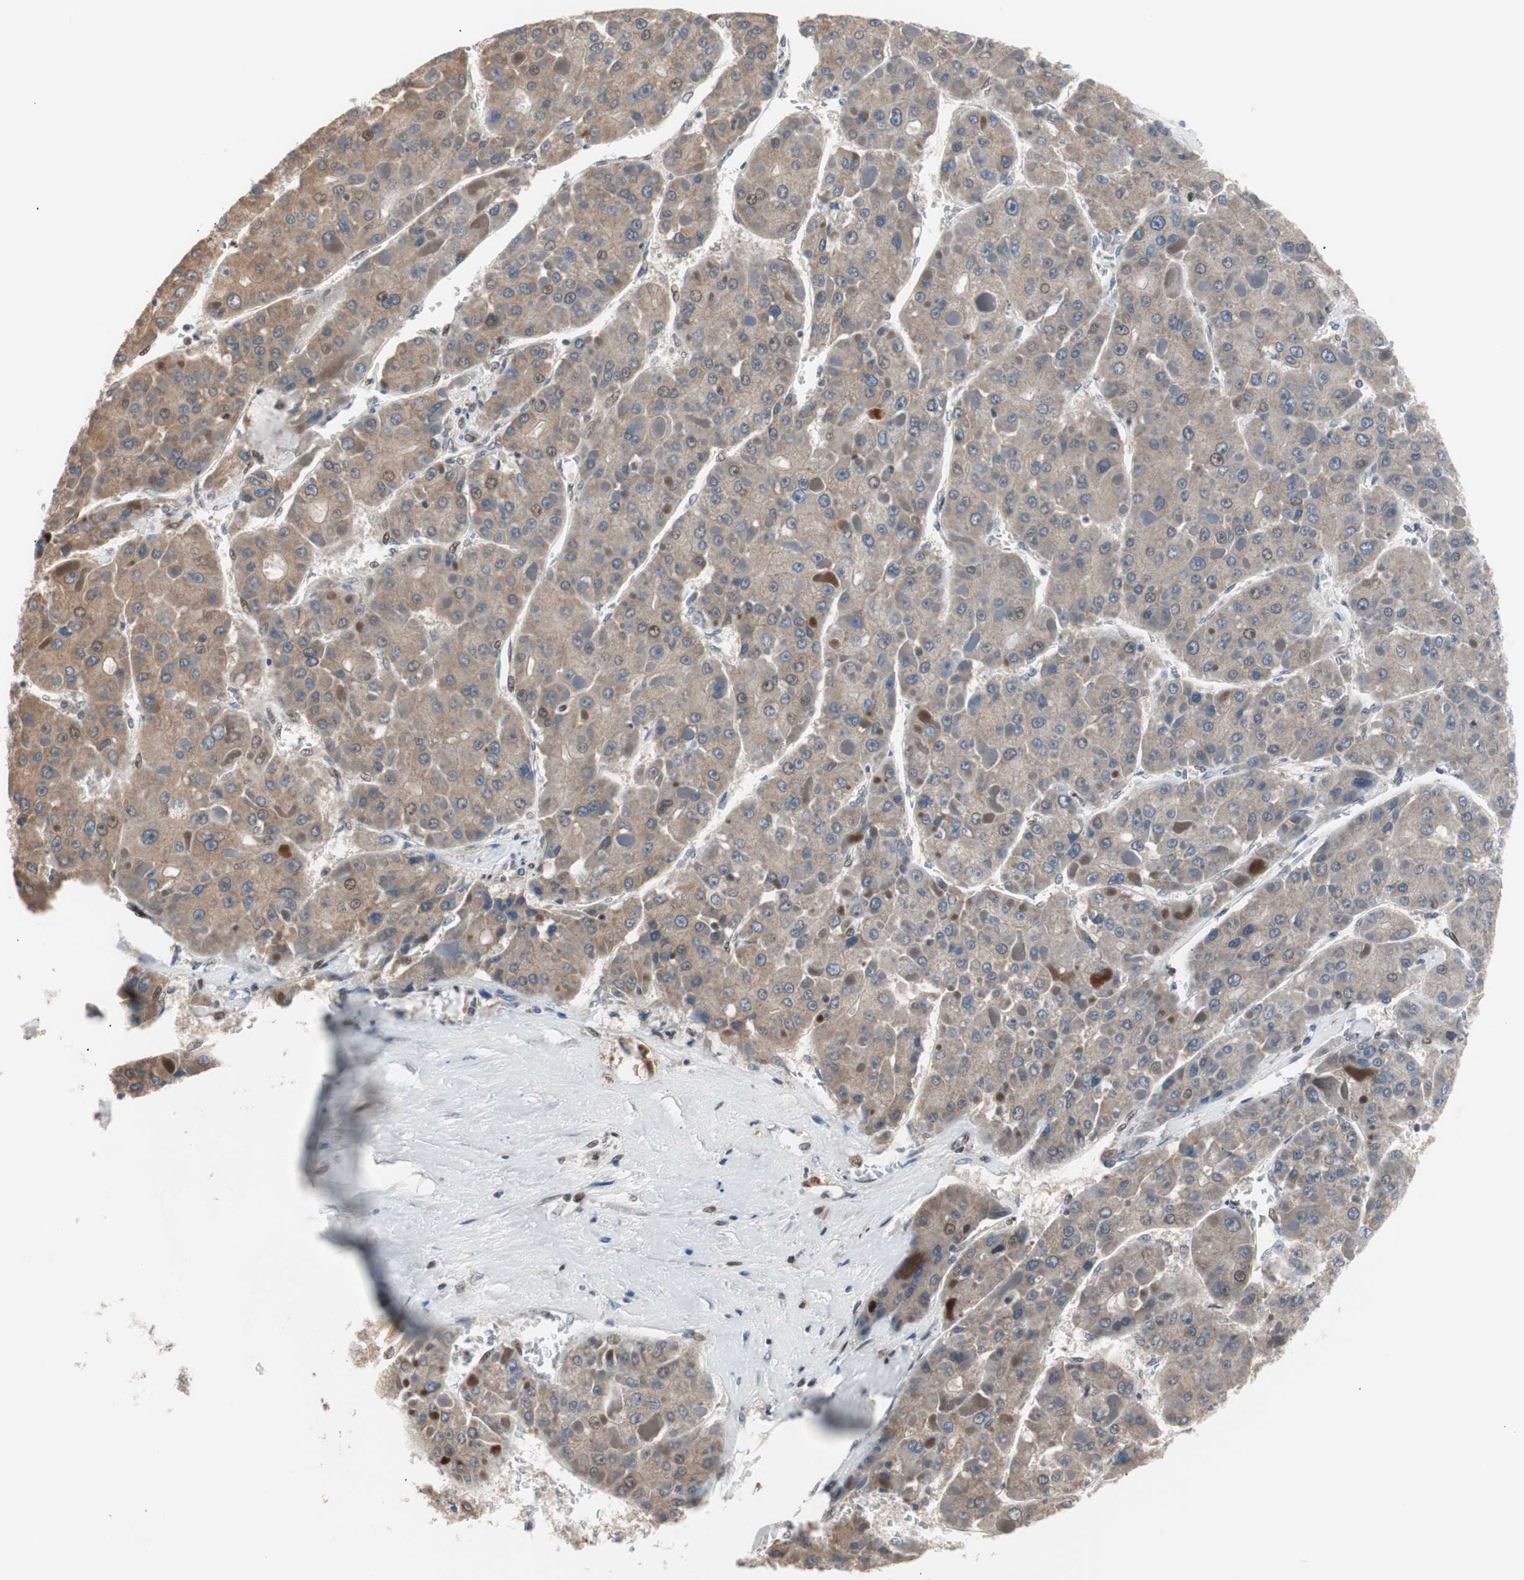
{"staining": {"intensity": "strong", "quantity": "<25%", "location": "cytoplasmic/membranous"}, "tissue": "liver cancer", "cell_type": "Tumor cells", "image_type": "cancer", "snomed": [{"axis": "morphology", "description": "Carcinoma, Hepatocellular, NOS"}, {"axis": "topography", "description": "Liver"}], "caption": "Immunohistochemical staining of liver cancer displays medium levels of strong cytoplasmic/membranous staining in about <25% of tumor cells. (Stains: DAB (3,3'-diaminobenzidine) in brown, nuclei in blue, Microscopy: brightfield microscopy at high magnification).", "gene": "POLH", "patient": {"sex": "female", "age": 73}}